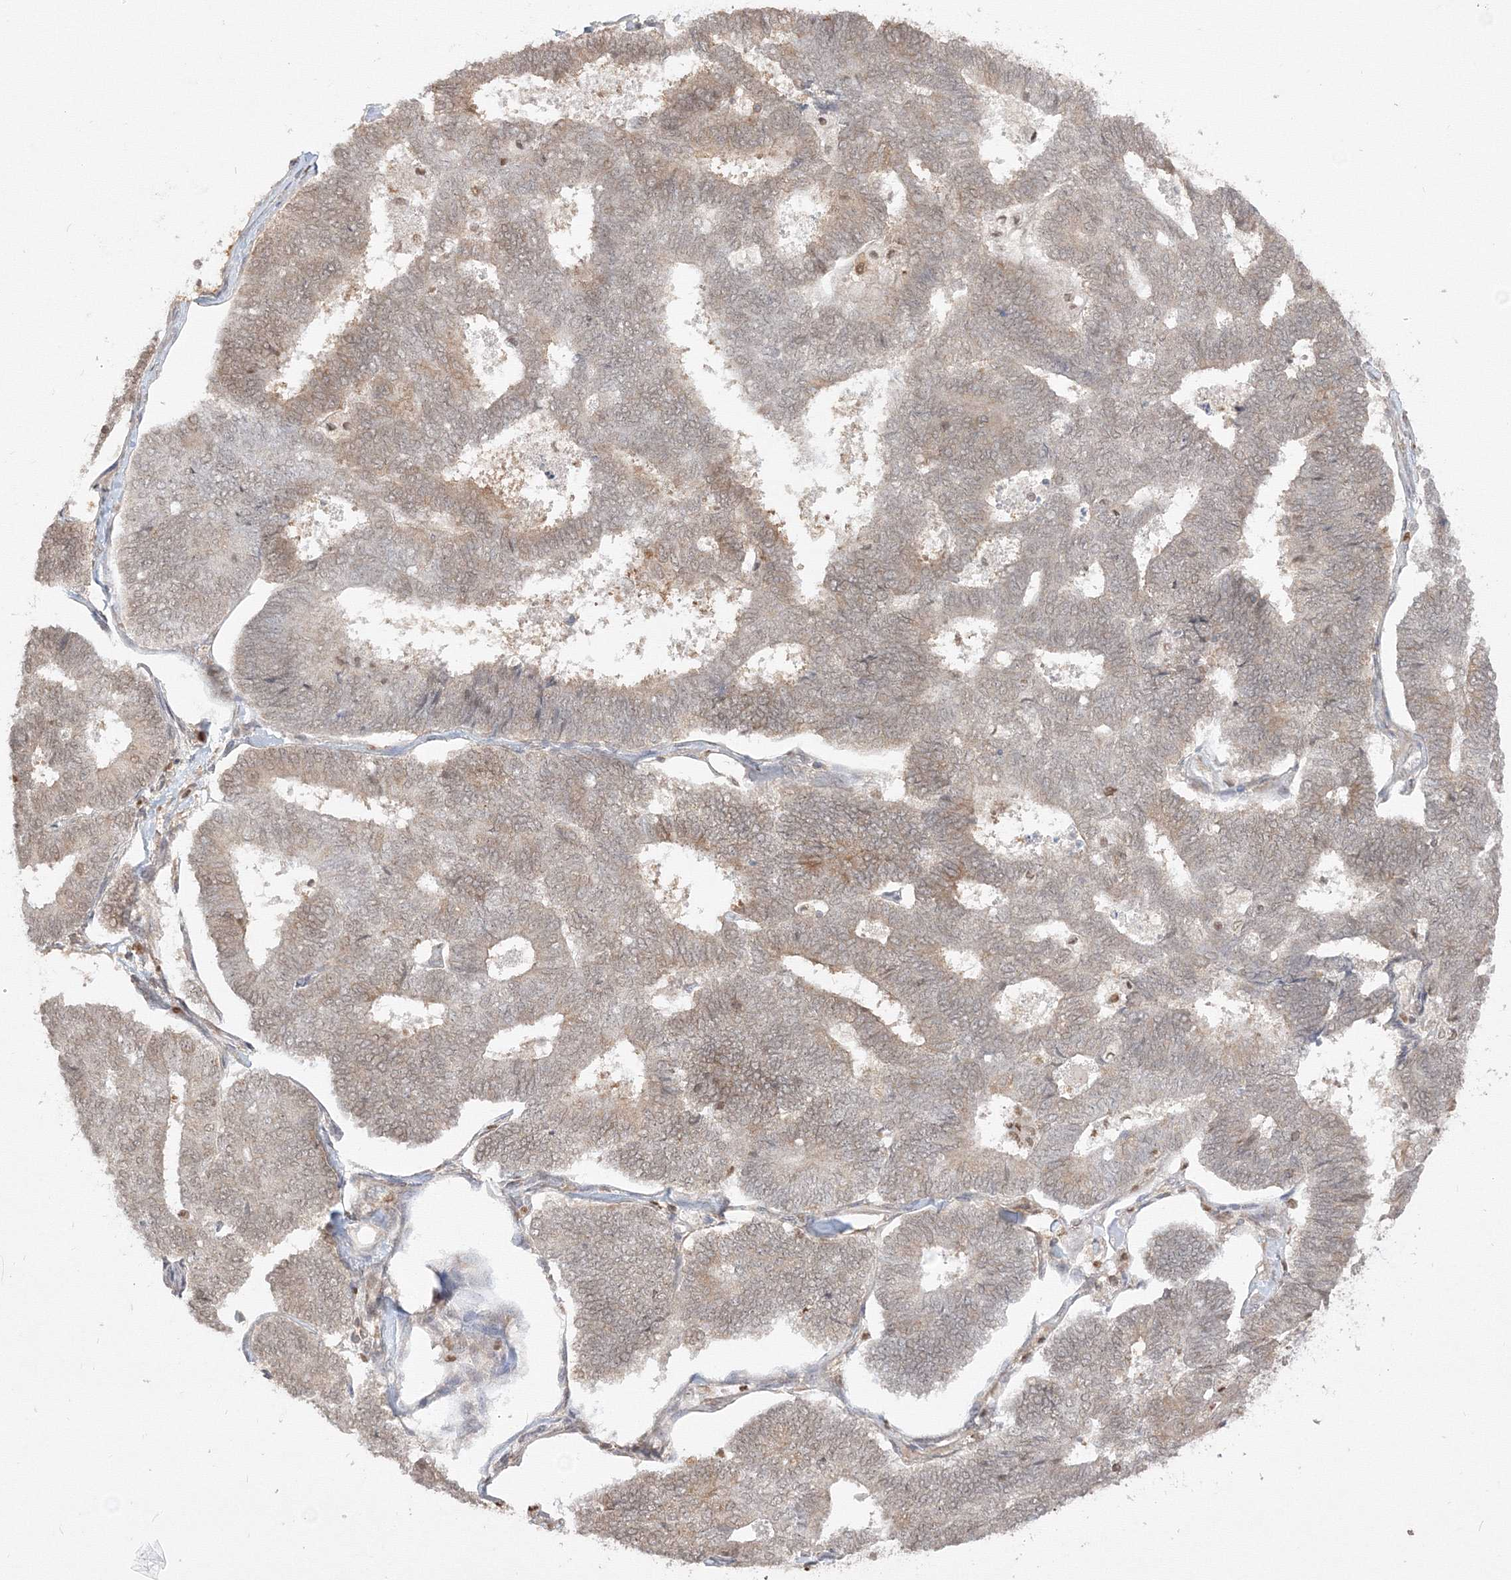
{"staining": {"intensity": "weak", "quantity": "<25%", "location": "cytoplasmic/membranous"}, "tissue": "endometrial cancer", "cell_type": "Tumor cells", "image_type": "cancer", "snomed": [{"axis": "morphology", "description": "Adenocarcinoma, NOS"}, {"axis": "topography", "description": "Endometrium"}], "caption": "Immunohistochemical staining of human adenocarcinoma (endometrial) demonstrates no significant positivity in tumor cells. (Stains: DAB IHC with hematoxylin counter stain, Microscopy: brightfield microscopy at high magnification).", "gene": "TMEM50B", "patient": {"sex": "female", "age": 70}}